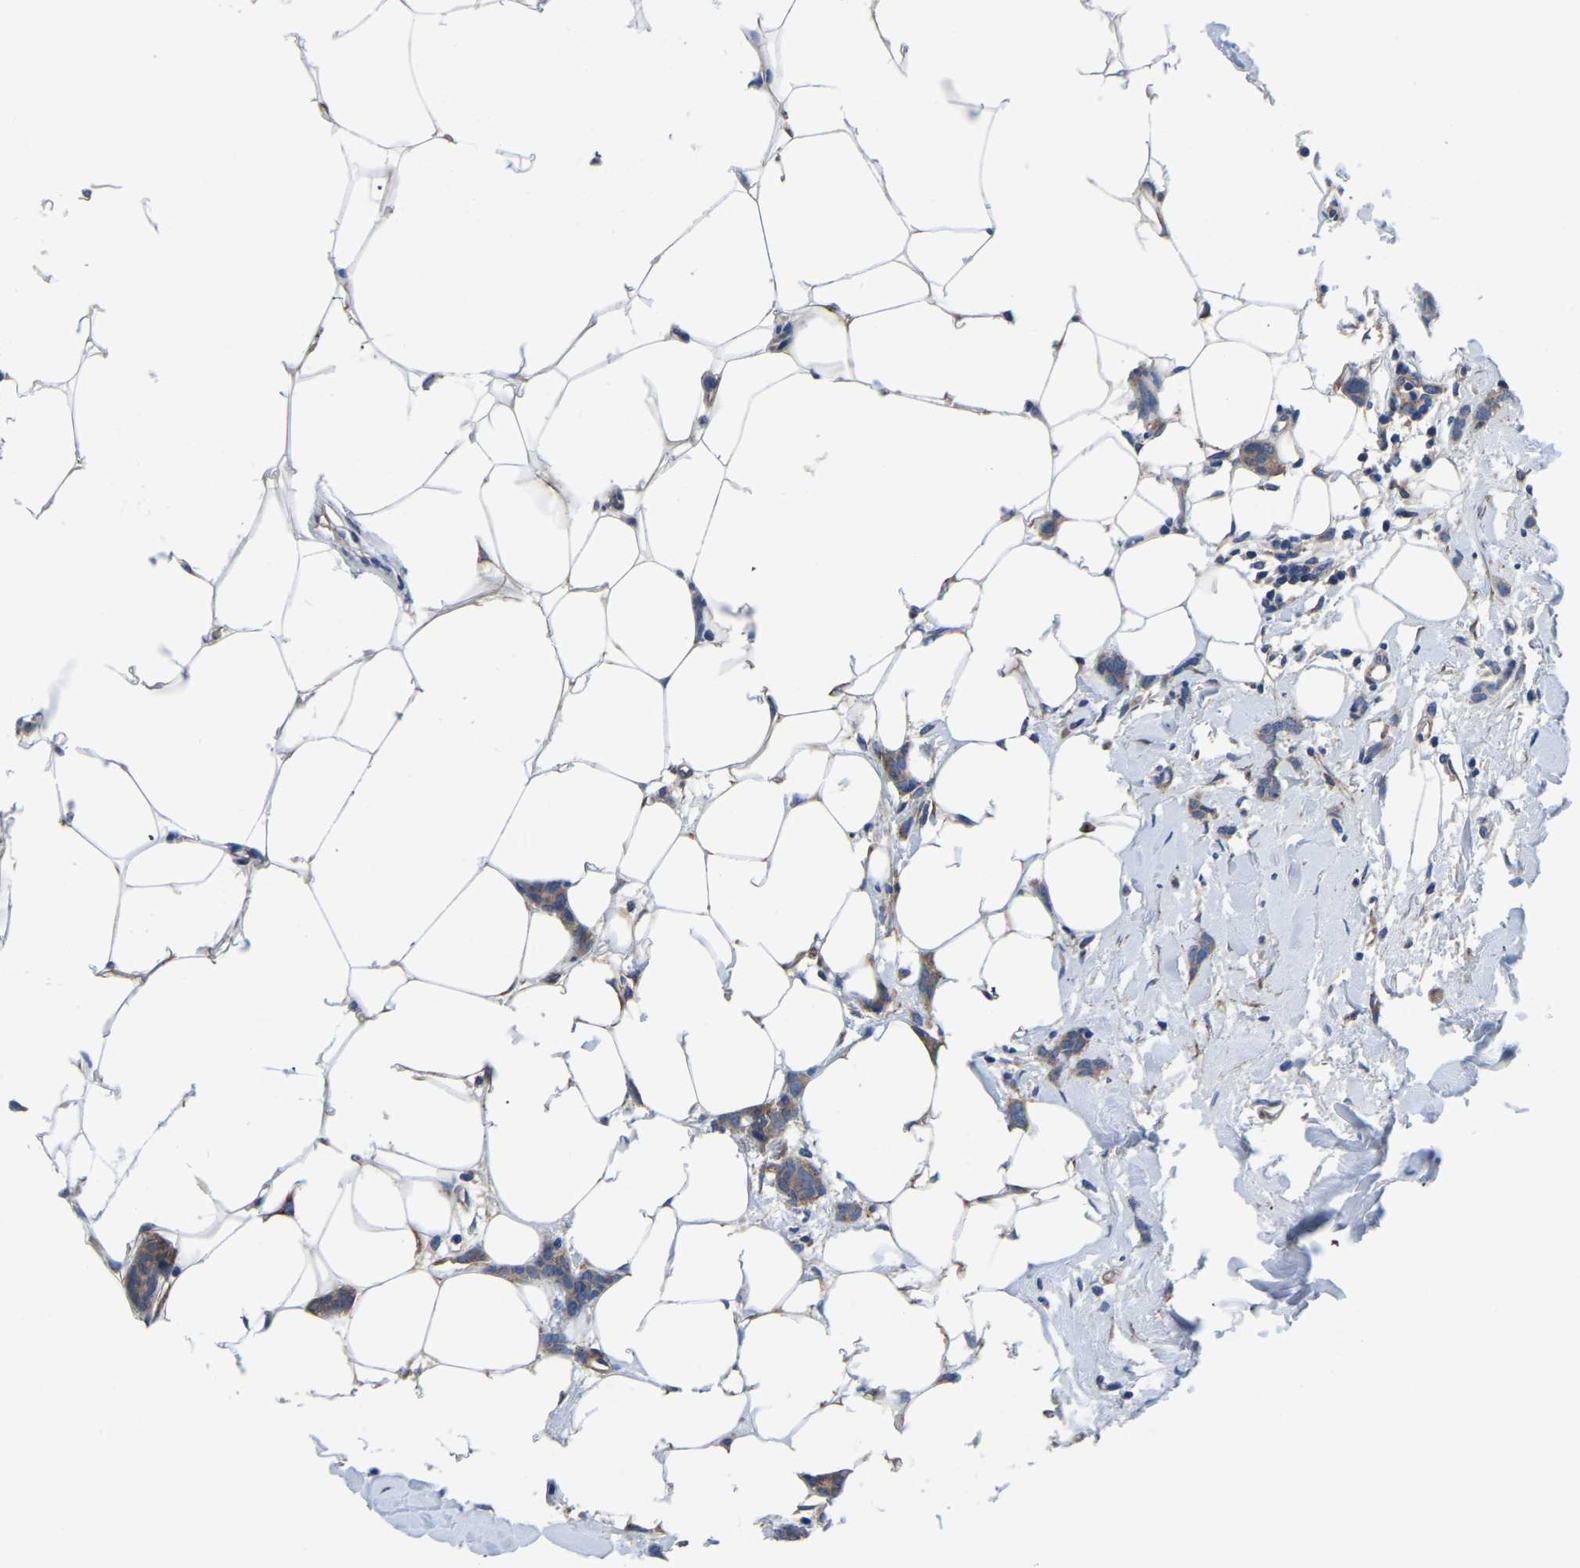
{"staining": {"intensity": "weak", "quantity": ">75%", "location": "cytoplasmic/membranous"}, "tissue": "breast cancer", "cell_type": "Tumor cells", "image_type": "cancer", "snomed": [{"axis": "morphology", "description": "Lobular carcinoma"}, {"axis": "topography", "description": "Skin"}, {"axis": "topography", "description": "Breast"}], "caption": "A brown stain labels weak cytoplasmic/membranous positivity of a protein in lobular carcinoma (breast) tumor cells.", "gene": "TFG", "patient": {"sex": "female", "age": 46}}